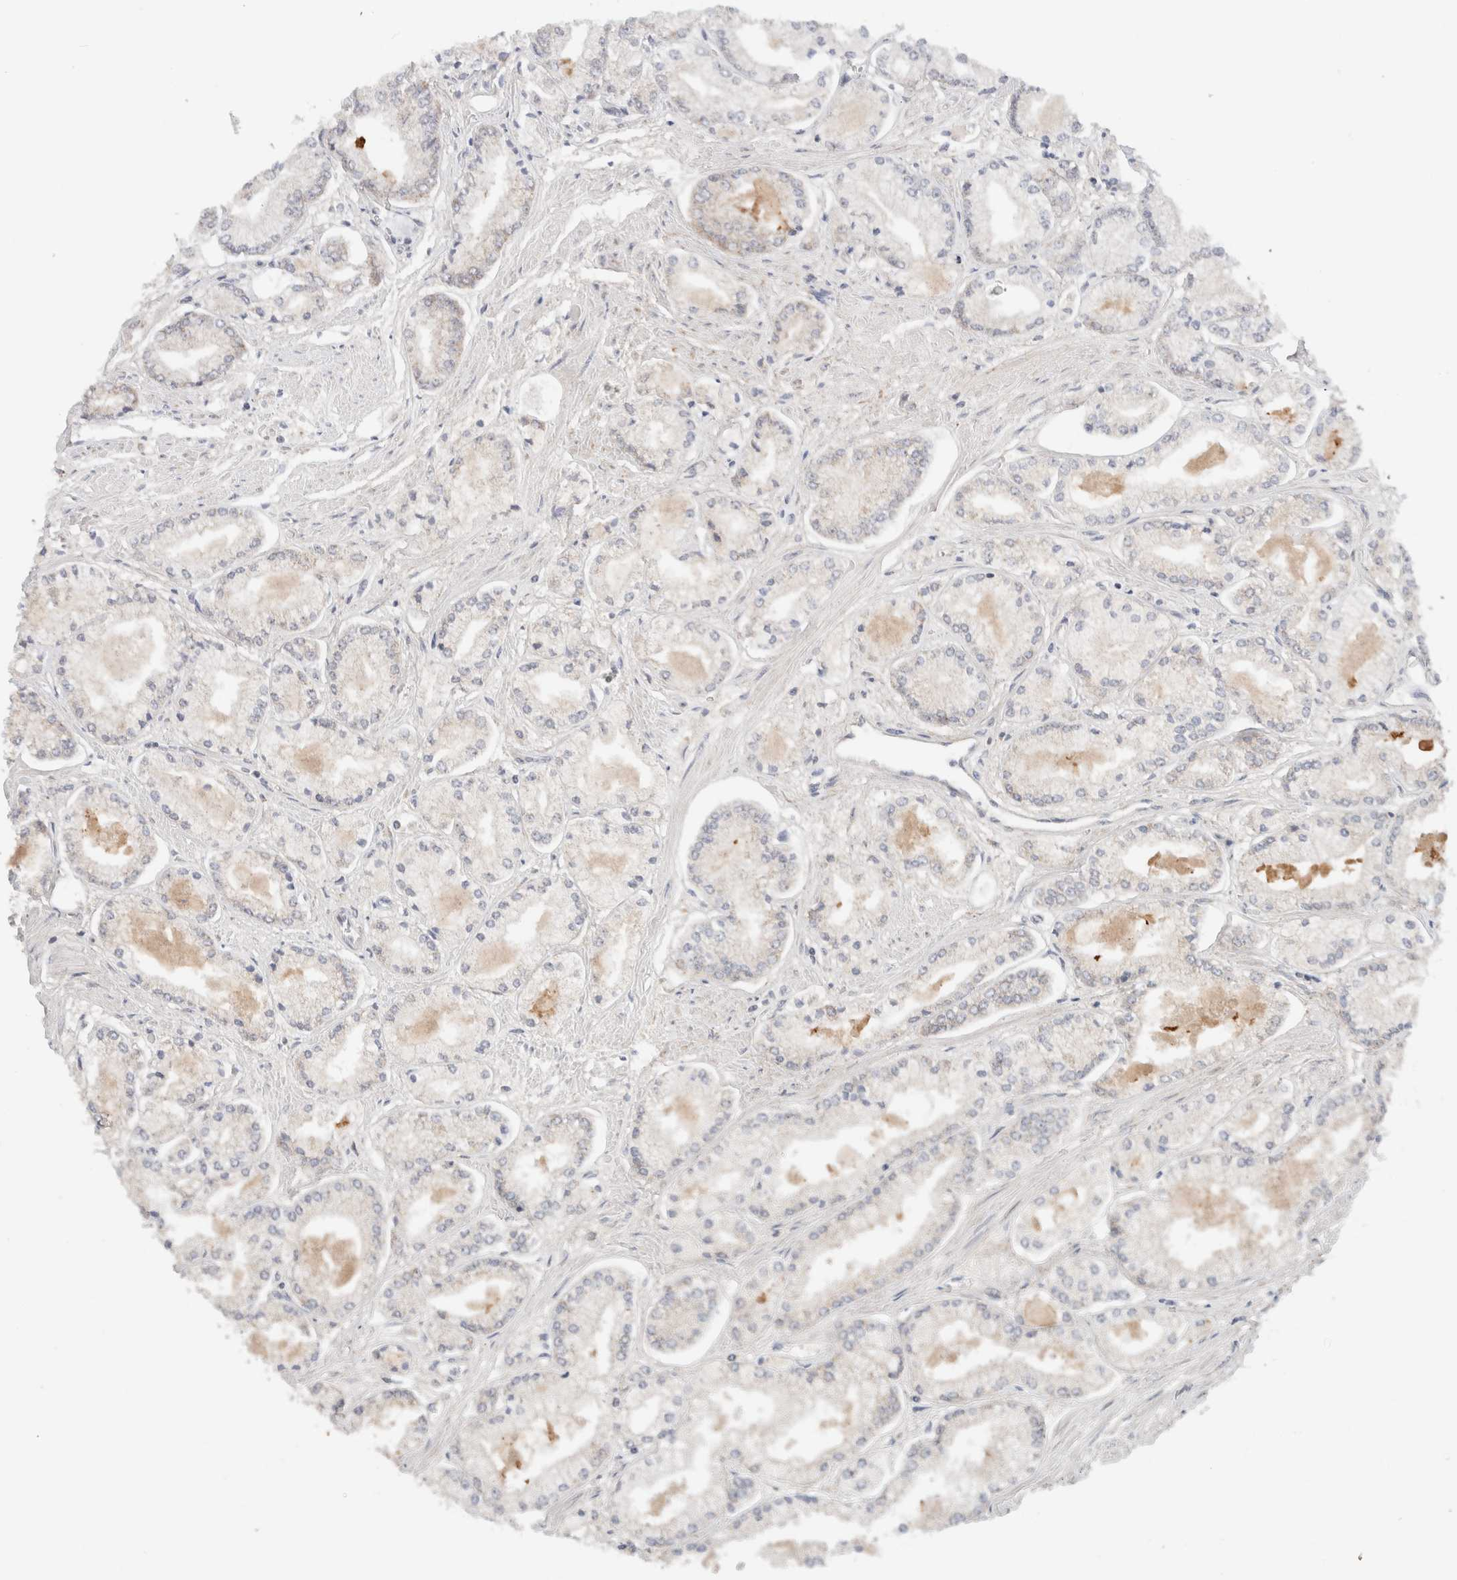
{"staining": {"intensity": "negative", "quantity": "none", "location": "none"}, "tissue": "prostate cancer", "cell_type": "Tumor cells", "image_type": "cancer", "snomed": [{"axis": "morphology", "description": "Adenocarcinoma, Low grade"}, {"axis": "topography", "description": "Prostate"}], "caption": "An image of human prostate cancer (adenocarcinoma (low-grade)) is negative for staining in tumor cells.", "gene": "ERI3", "patient": {"sex": "male", "age": 52}}